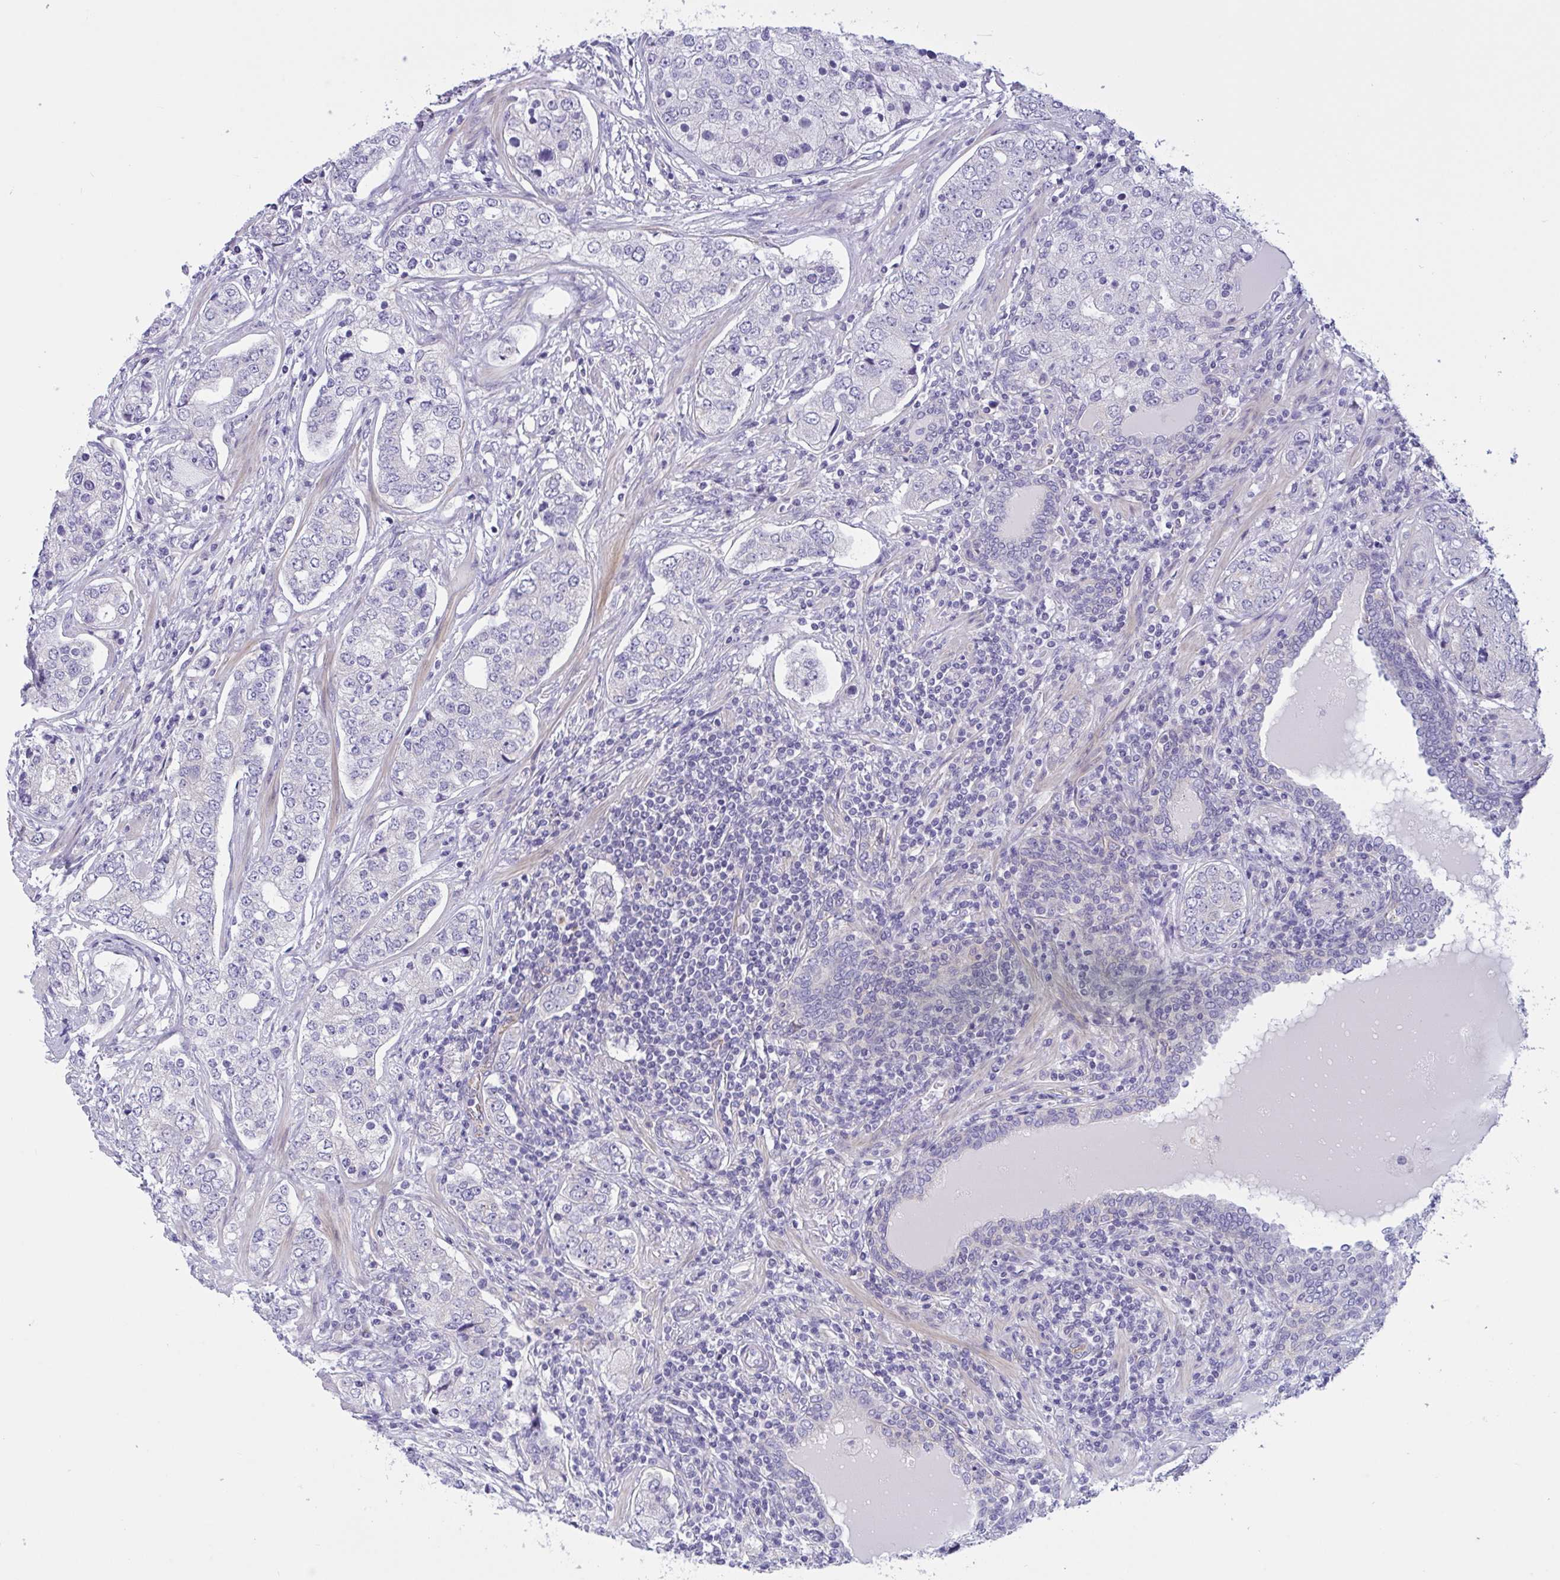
{"staining": {"intensity": "negative", "quantity": "none", "location": "none"}, "tissue": "prostate cancer", "cell_type": "Tumor cells", "image_type": "cancer", "snomed": [{"axis": "morphology", "description": "Adenocarcinoma, High grade"}, {"axis": "topography", "description": "Prostate"}], "caption": "High magnification brightfield microscopy of high-grade adenocarcinoma (prostate) stained with DAB (3,3'-diaminobenzidine) (brown) and counterstained with hematoxylin (blue): tumor cells show no significant positivity.", "gene": "OXLD1", "patient": {"sex": "male", "age": 60}}